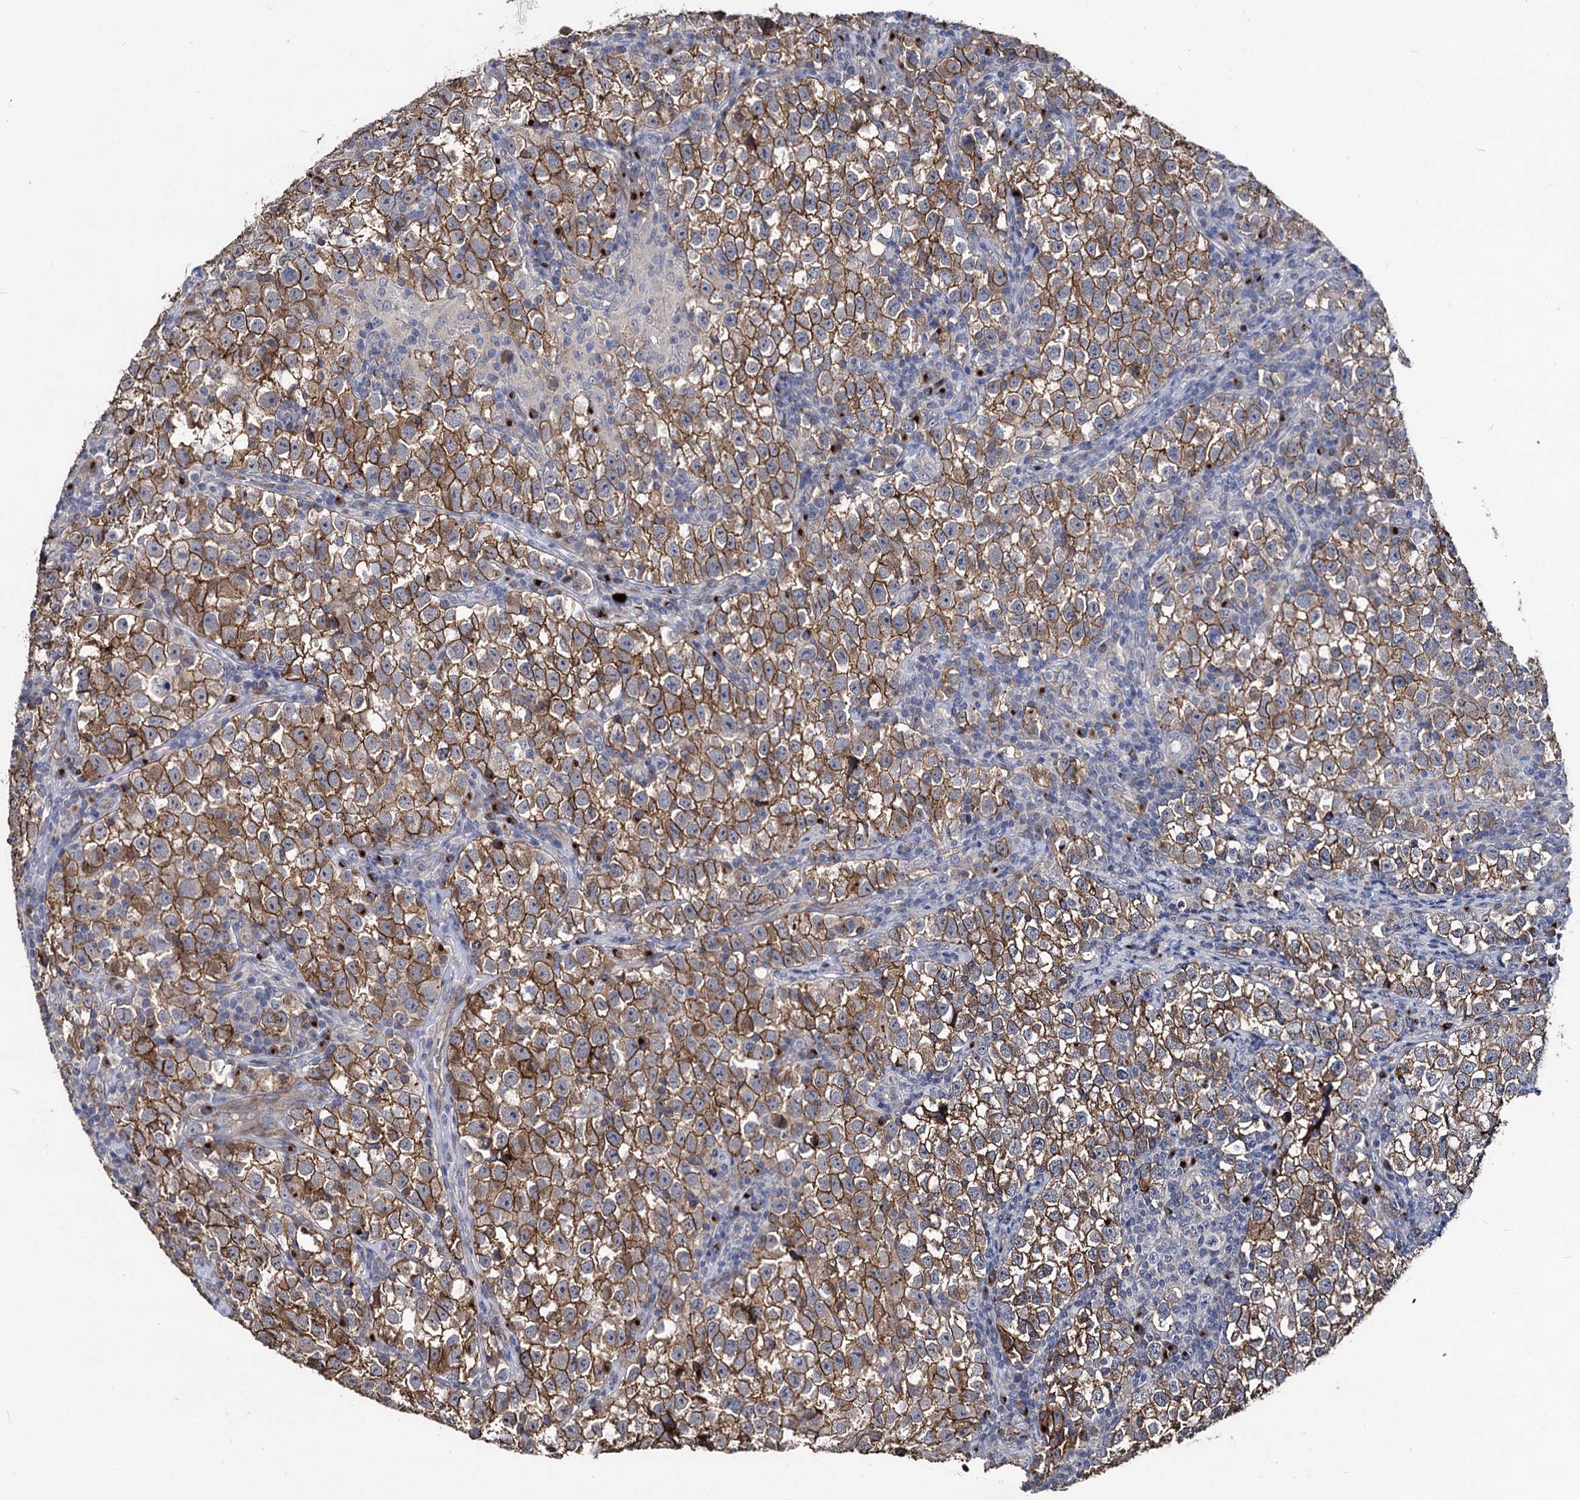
{"staining": {"intensity": "moderate", "quantity": ">75%", "location": "cytoplasmic/membranous"}, "tissue": "testis cancer", "cell_type": "Tumor cells", "image_type": "cancer", "snomed": [{"axis": "morphology", "description": "Normal tissue, NOS"}, {"axis": "morphology", "description": "Seminoma, NOS"}, {"axis": "topography", "description": "Testis"}], "caption": "Tumor cells demonstrate medium levels of moderate cytoplasmic/membranous expression in approximately >75% of cells in human testis seminoma.", "gene": "SMAGP", "patient": {"sex": "male", "age": 43}}